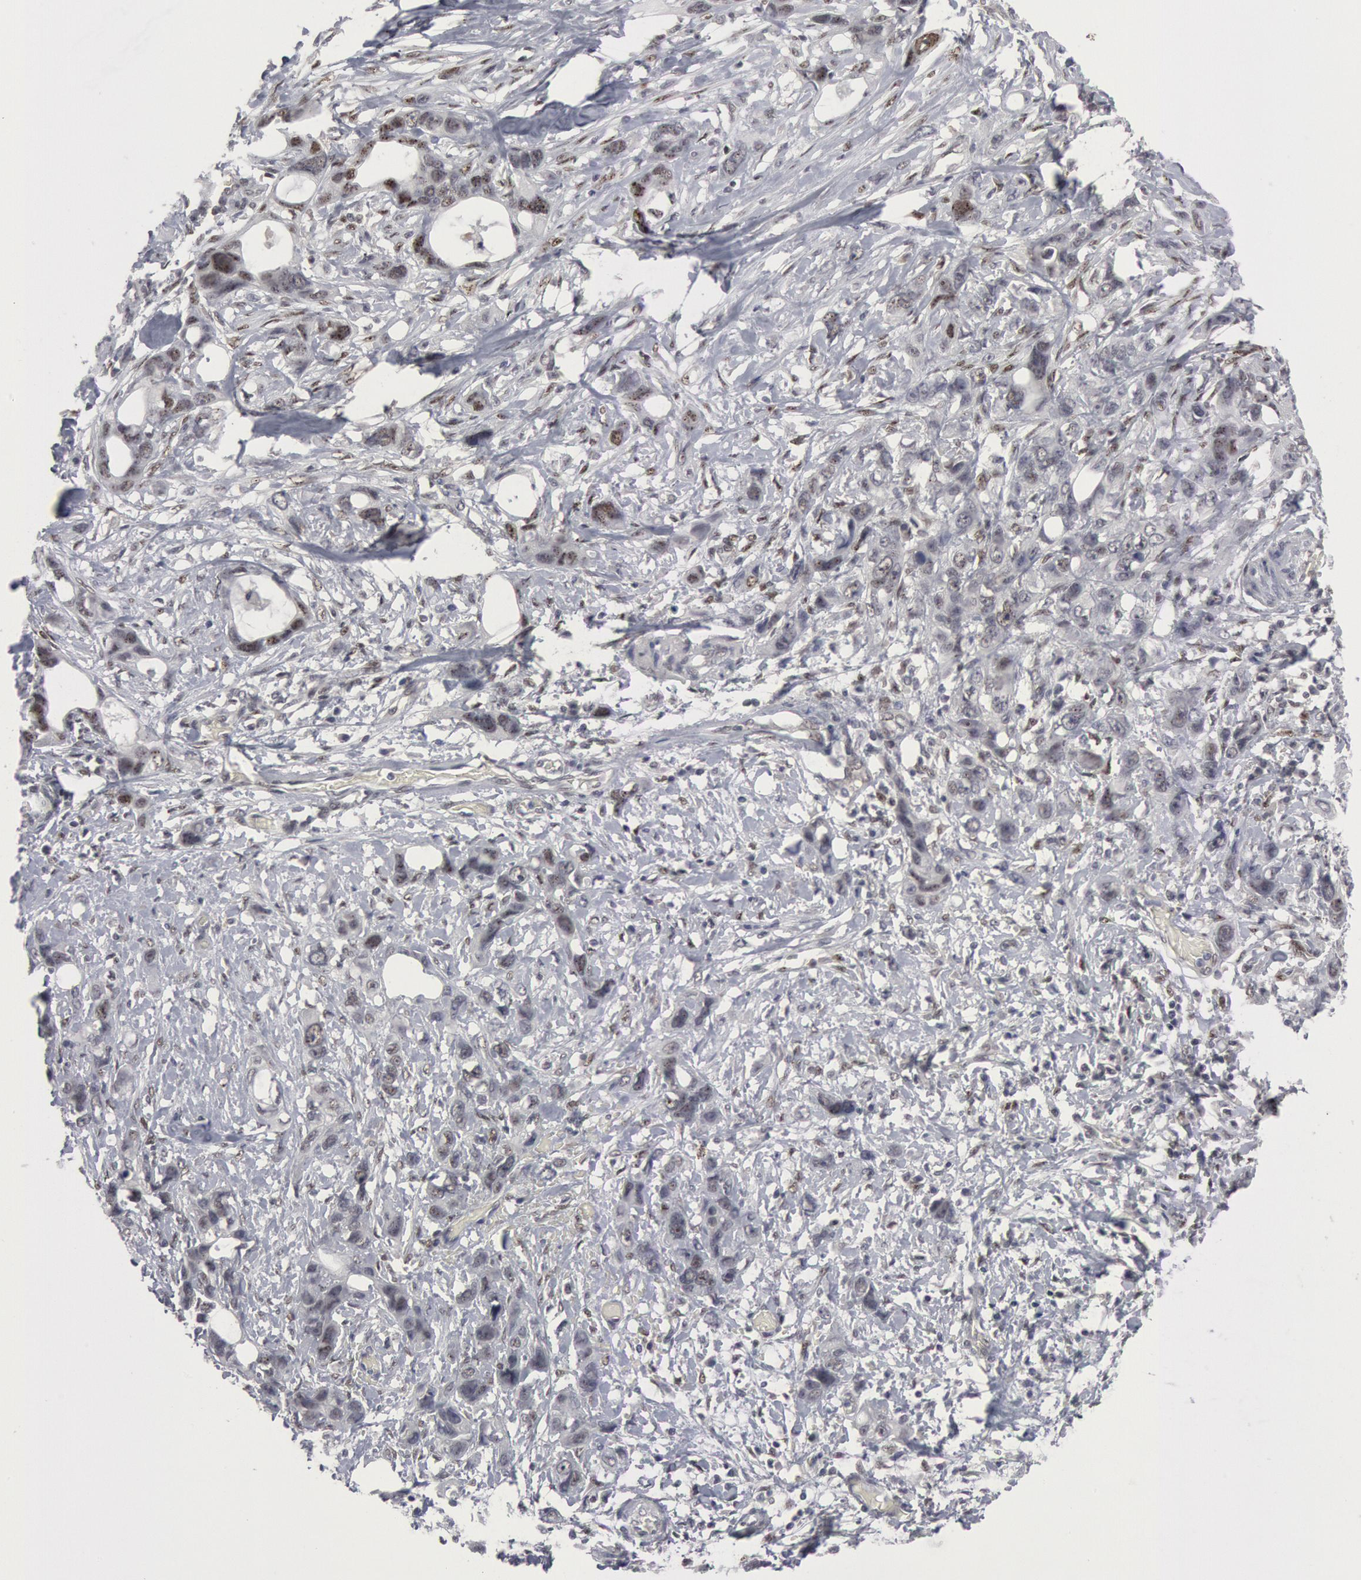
{"staining": {"intensity": "weak", "quantity": "<25%", "location": "nuclear"}, "tissue": "stomach cancer", "cell_type": "Tumor cells", "image_type": "cancer", "snomed": [{"axis": "morphology", "description": "Adenocarcinoma, NOS"}, {"axis": "topography", "description": "Stomach, upper"}], "caption": "Immunohistochemistry image of neoplastic tissue: human adenocarcinoma (stomach) stained with DAB shows no significant protein expression in tumor cells. (Stains: DAB (3,3'-diaminobenzidine) immunohistochemistry with hematoxylin counter stain, Microscopy: brightfield microscopy at high magnification).", "gene": "FOXO1", "patient": {"sex": "male", "age": 47}}